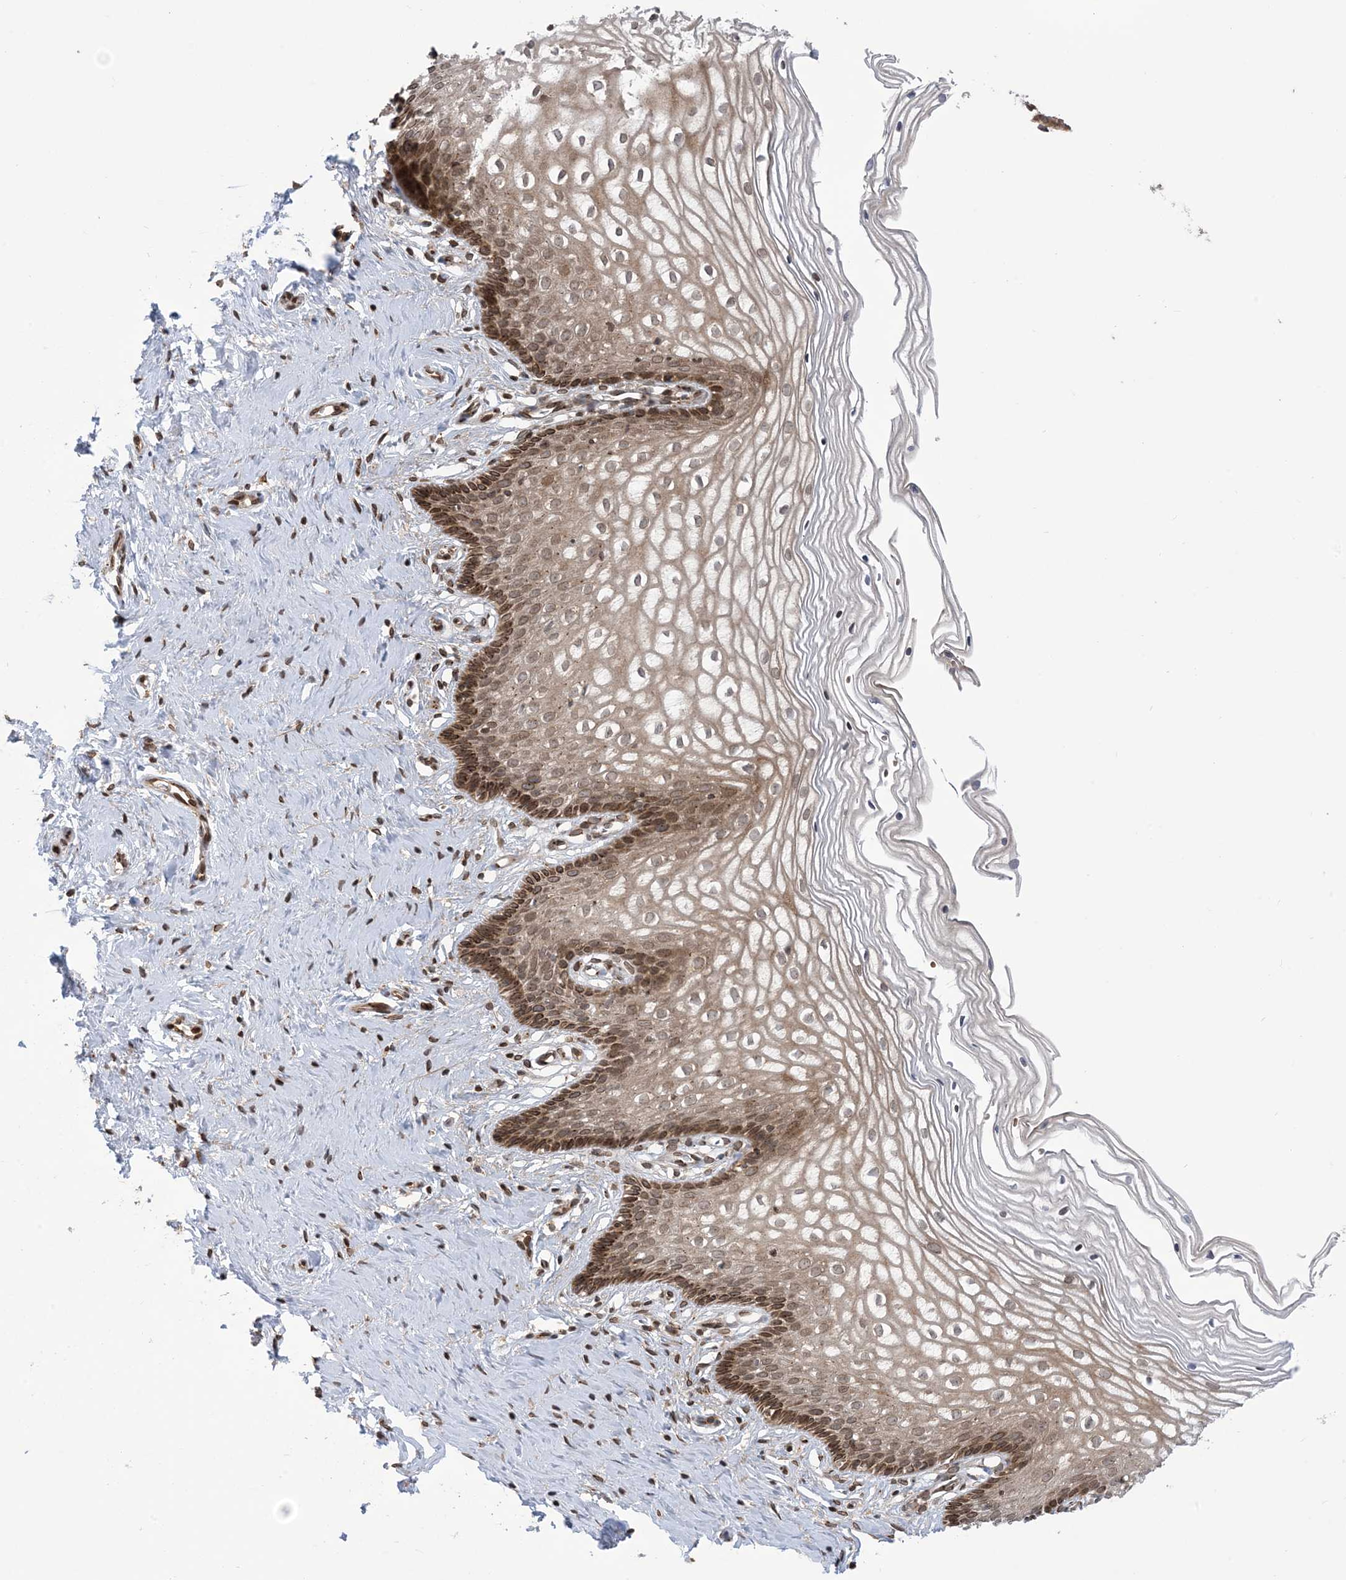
{"staining": {"intensity": "strong", "quantity": "25%-75%", "location": "cytoplasmic/membranous"}, "tissue": "cervix", "cell_type": "Glandular cells", "image_type": "normal", "snomed": [{"axis": "morphology", "description": "Normal tissue, NOS"}, {"axis": "topography", "description": "Cervix"}], "caption": "Unremarkable cervix was stained to show a protein in brown. There is high levels of strong cytoplasmic/membranous staining in about 25%-75% of glandular cells. (brown staining indicates protein expression, while blue staining denotes nuclei).", "gene": "CASP4", "patient": {"sex": "female", "age": 33}}